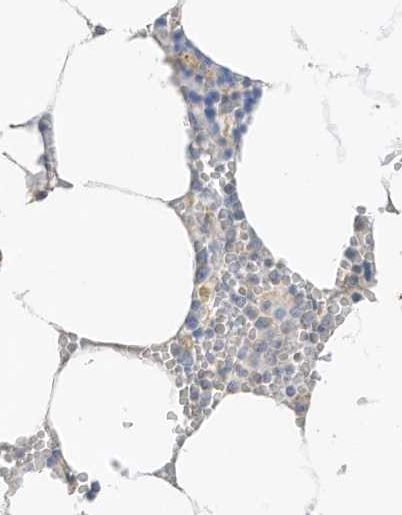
{"staining": {"intensity": "weak", "quantity": "<25%", "location": "cytoplasmic/membranous"}, "tissue": "bone marrow", "cell_type": "Hematopoietic cells", "image_type": "normal", "snomed": [{"axis": "morphology", "description": "Normal tissue, NOS"}, {"axis": "topography", "description": "Bone marrow"}], "caption": "Immunohistochemical staining of normal human bone marrow exhibits no significant positivity in hematopoietic cells. (DAB (3,3'-diaminobenzidine) IHC visualized using brightfield microscopy, high magnification).", "gene": "ZBTB41", "patient": {"sex": "male", "age": 70}}